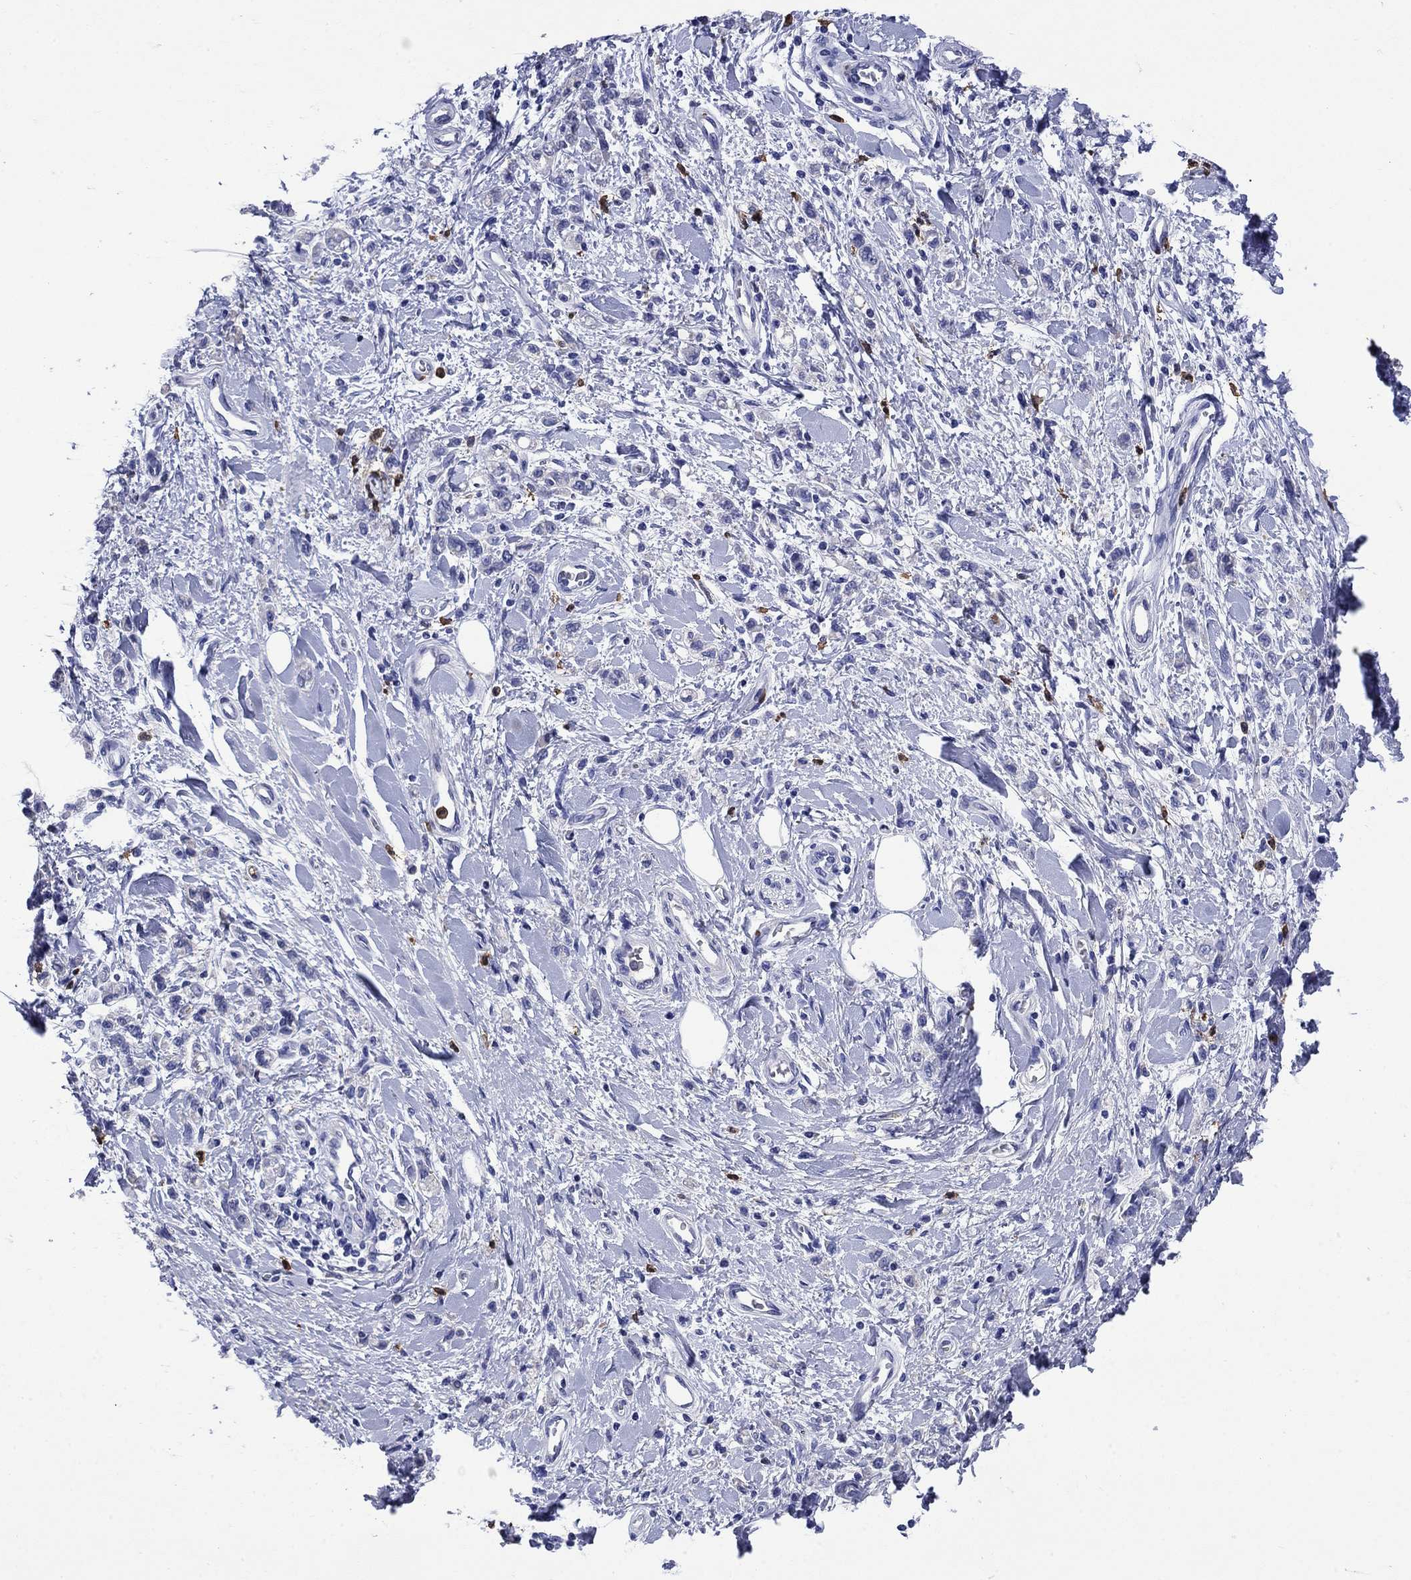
{"staining": {"intensity": "negative", "quantity": "none", "location": "none"}, "tissue": "stomach cancer", "cell_type": "Tumor cells", "image_type": "cancer", "snomed": [{"axis": "morphology", "description": "Adenocarcinoma, NOS"}, {"axis": "topography", "description": "Stomach"}], "caption": "Histopathology image shows no significant protein positivity in tumor cells of adenocarcinoma (stomach).", "gene": "TFR2", "patient": {"sex": "male", "age": 77}}